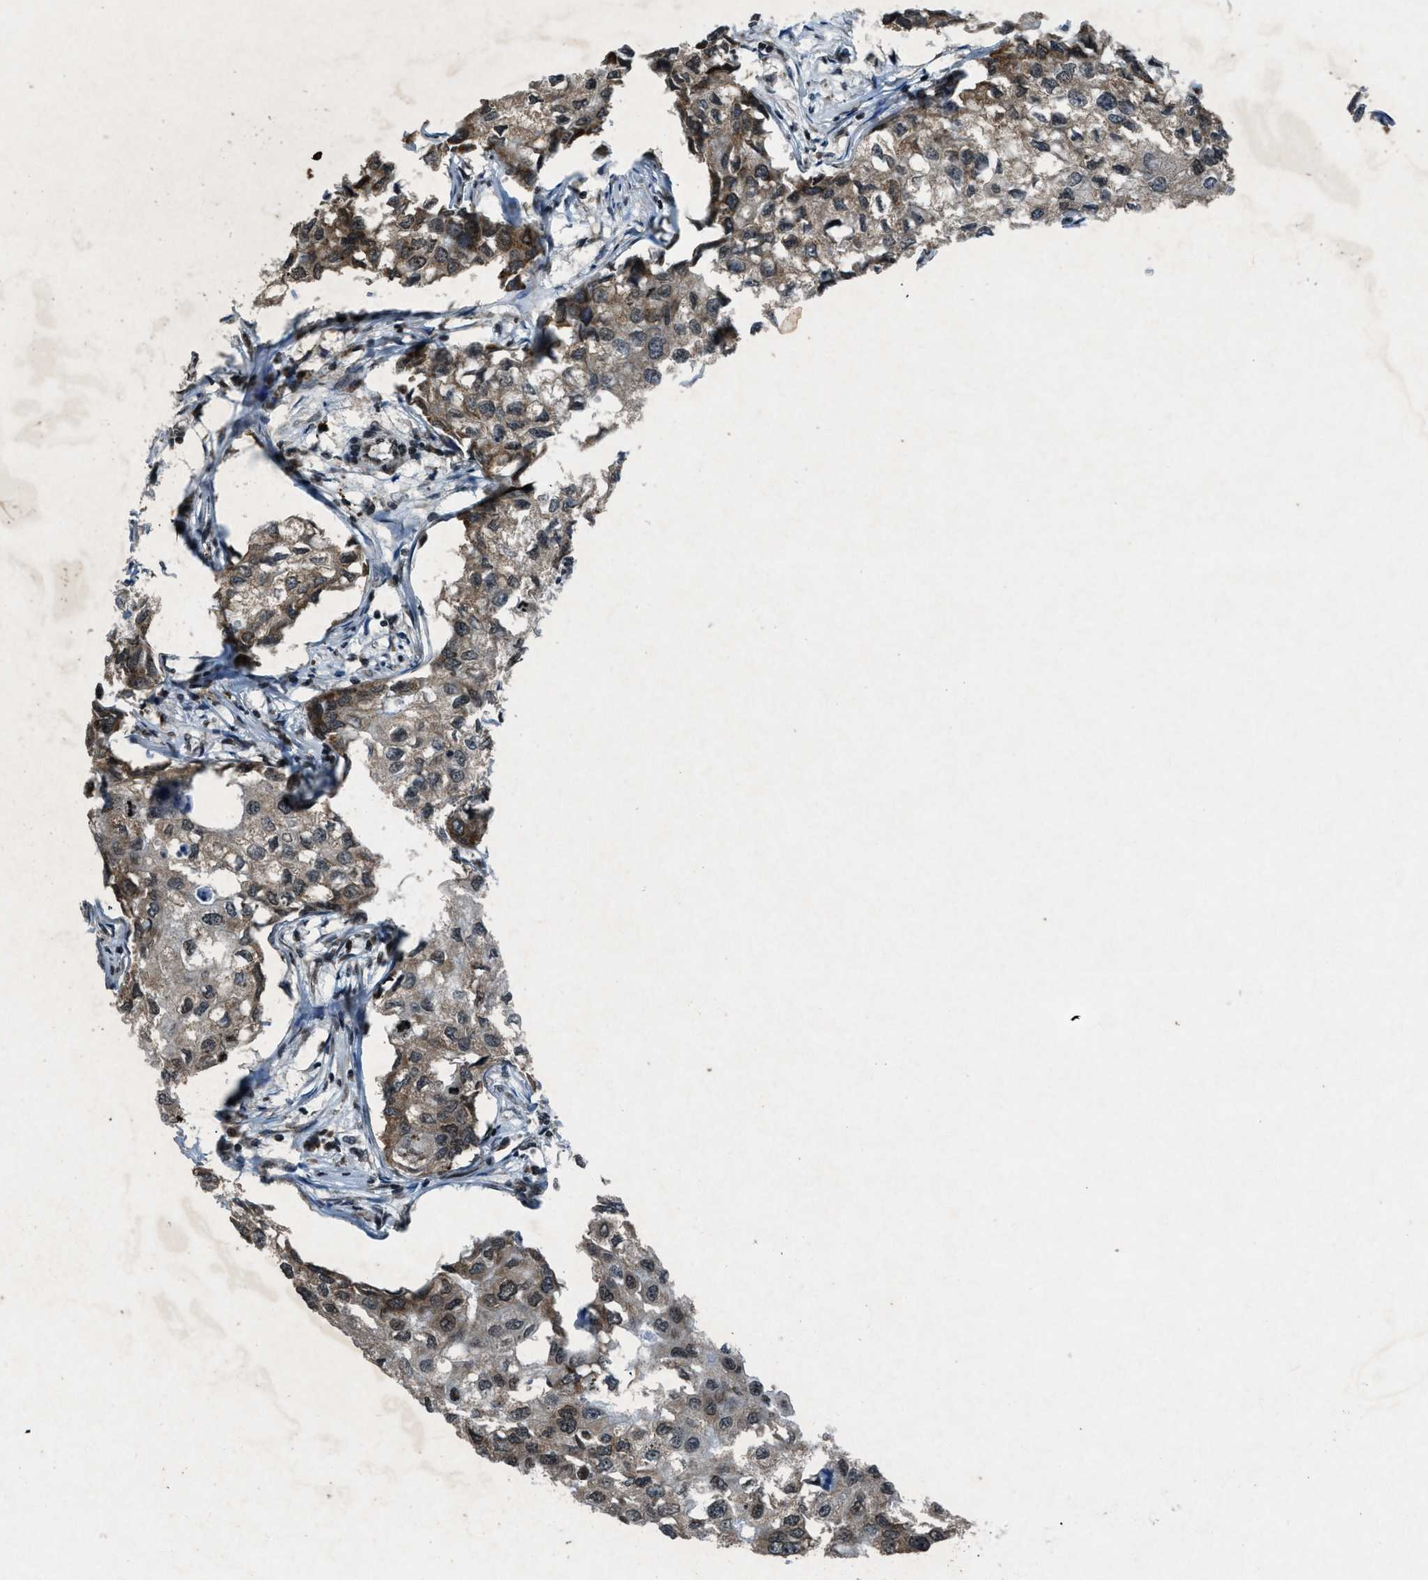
{"staining": {"intensity": "moderate", "quantity": ">75%", "location": "cytoplasmic/membranous,nuclear"}, "tissue": "breast cancer", "cell_type": "Tumor cells", "image_type": "cancer", "snomed": [{"axis": "morphology", "description": "Duct carcinoma"}, {"axis": "topography", "description": "Breast"}], "caption": "A medium amount of moderate cytoplasmic/membranous and nuclear staining is identified in approximately >75% of tumor cells in infiltrating ductal carcinoma (breast) tissue. (Brightfield microscopy of DAB IHC at high magnification).", "gene": "NXF1", "patient": {"sex": "female", "age": 27}}